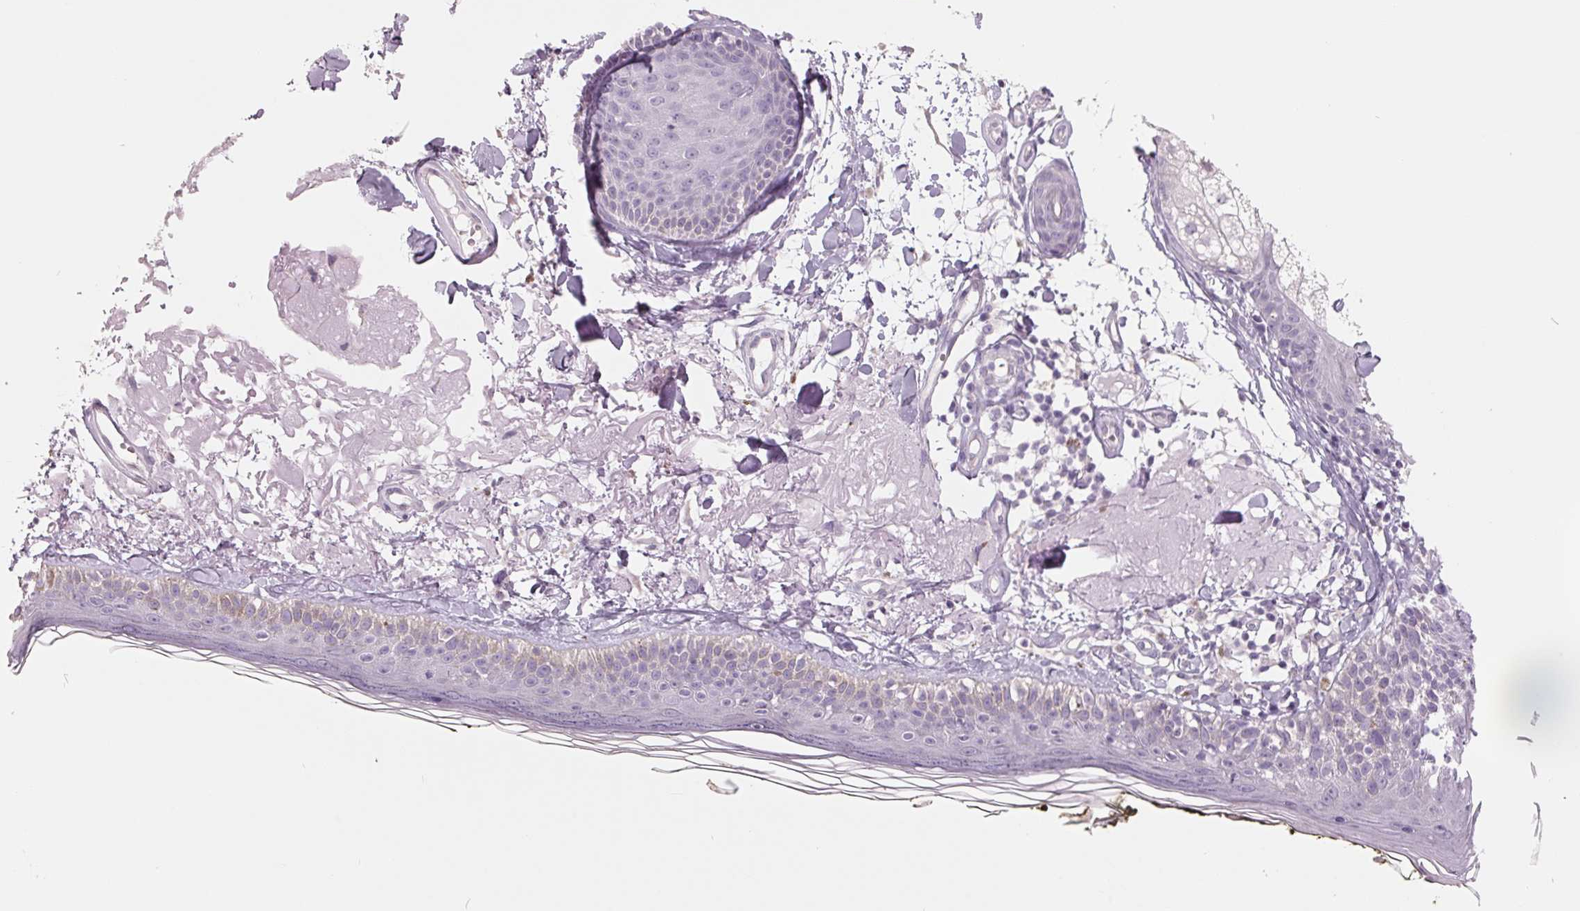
{"staining": {"intensity": "negative", "quantity": "none", "location": "none"}, "tissue": "skin", "cell_type": "Fibroblasts", "image_type": "normal", "snomed": [{"axis": "morphology", "description": "Normal tissue, NOS"}, {"axis": "topography", "description": "Skin"}], "caption": "There is no significant positivity in fibroblasts of skin. (Immunohistochemistry (ihc), brightfield microscopy, high magnification).", "gene": "FTCD", "patient": {"sex": "male", "age": 76}}